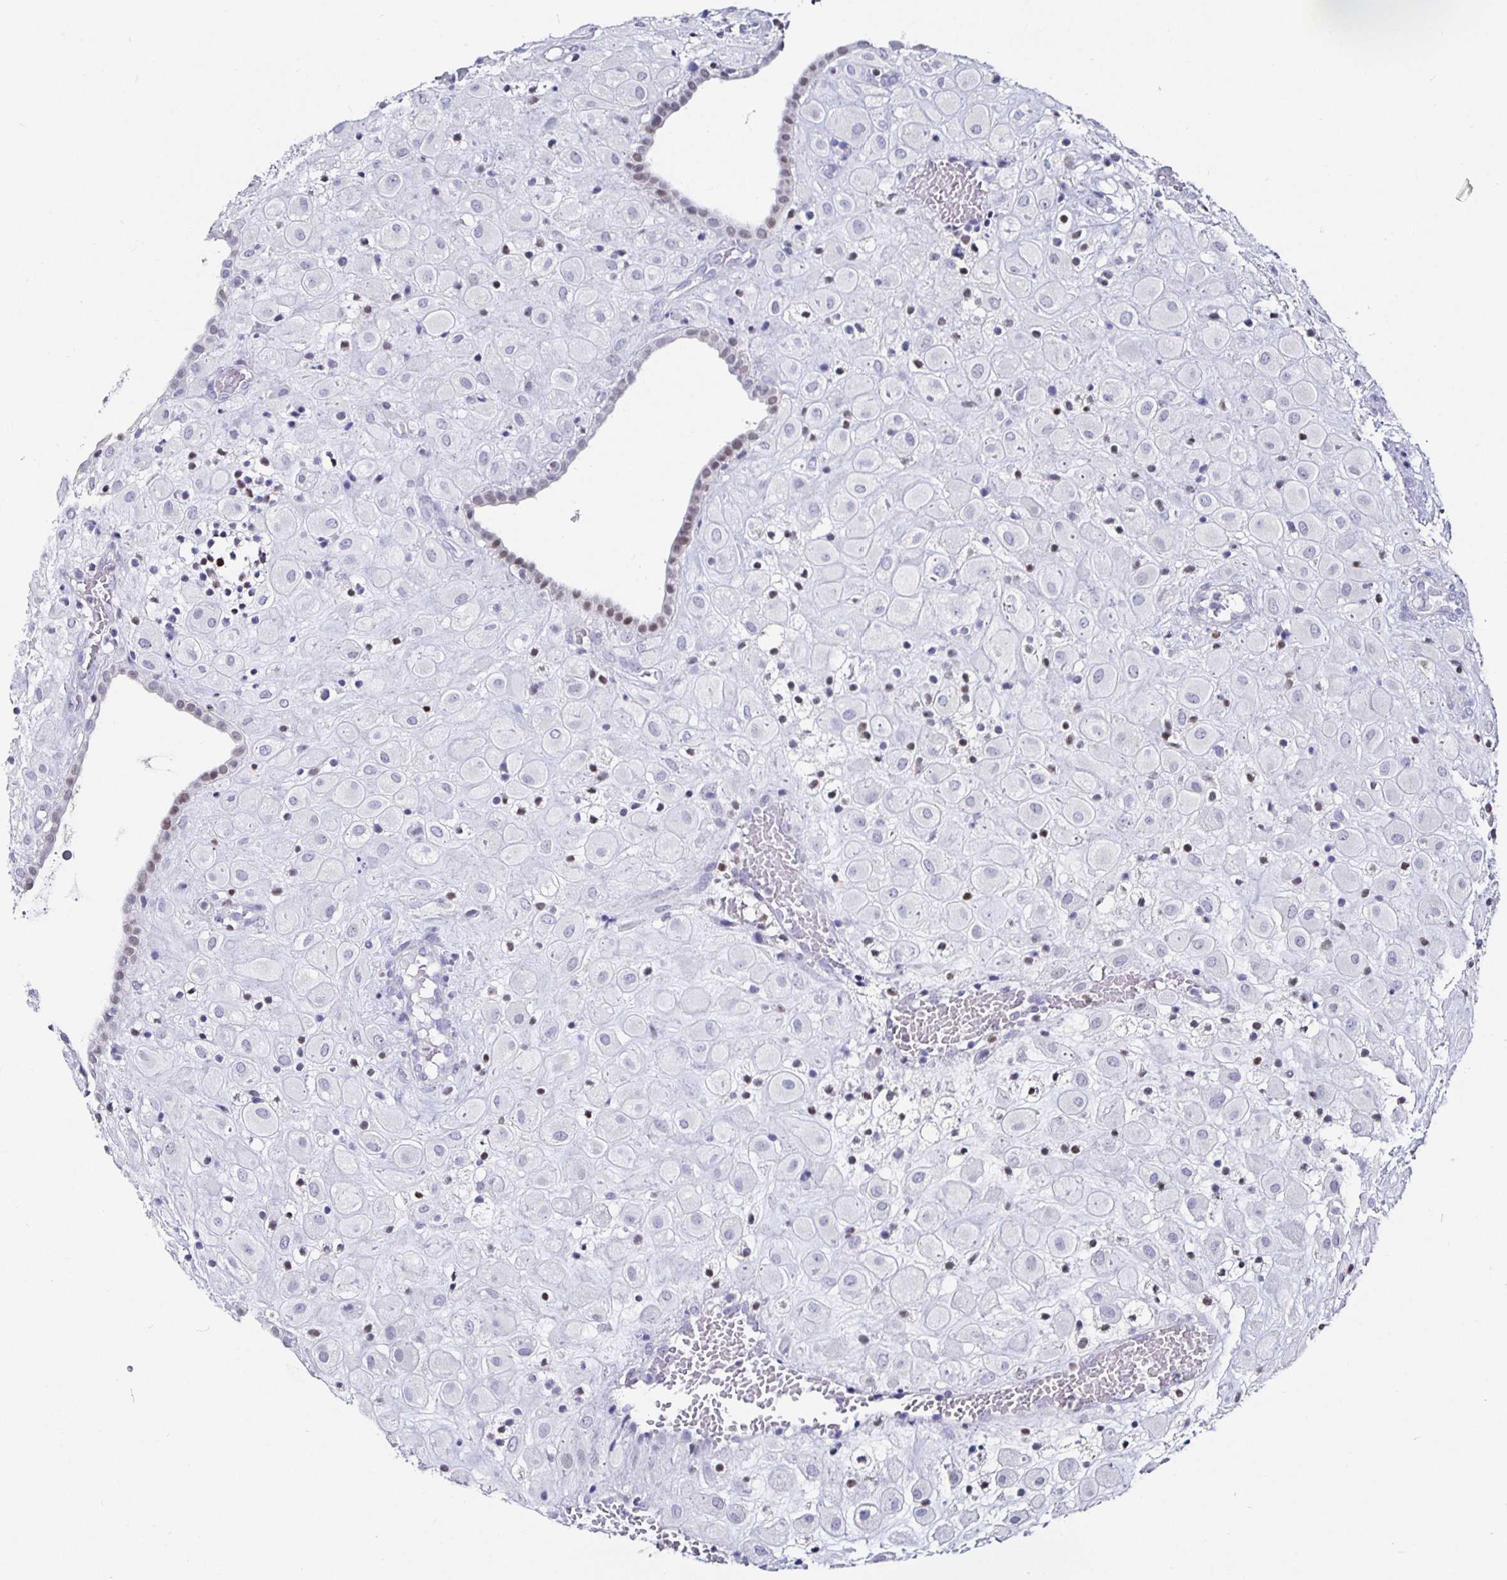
{"staining": {"intensity": "negative", "quantity": "none", "location": "none"}, "tissue": "placenta", "cell_type": "Decidual cells", "image_type": "normal", "snomed": [{"axis": "morphology", "description": "Normal tissue, NOS"}, {"axis": "topography", "description": "Placenta"}], "caption": "DAB (3,3'-diaminobenzidine) immunohistochemical staining of unremarkable human placenta displays no significant positivity in decidual cells. Brightfield microscopy of immunohistochemistry (IHC) stained with DAB (3,3'-diaminobenzidine) (brown) and hematoxylin (blue), captured at high magnification.", "gene": "RUNX2", "patient": {"sex": "female", "age": 24}}